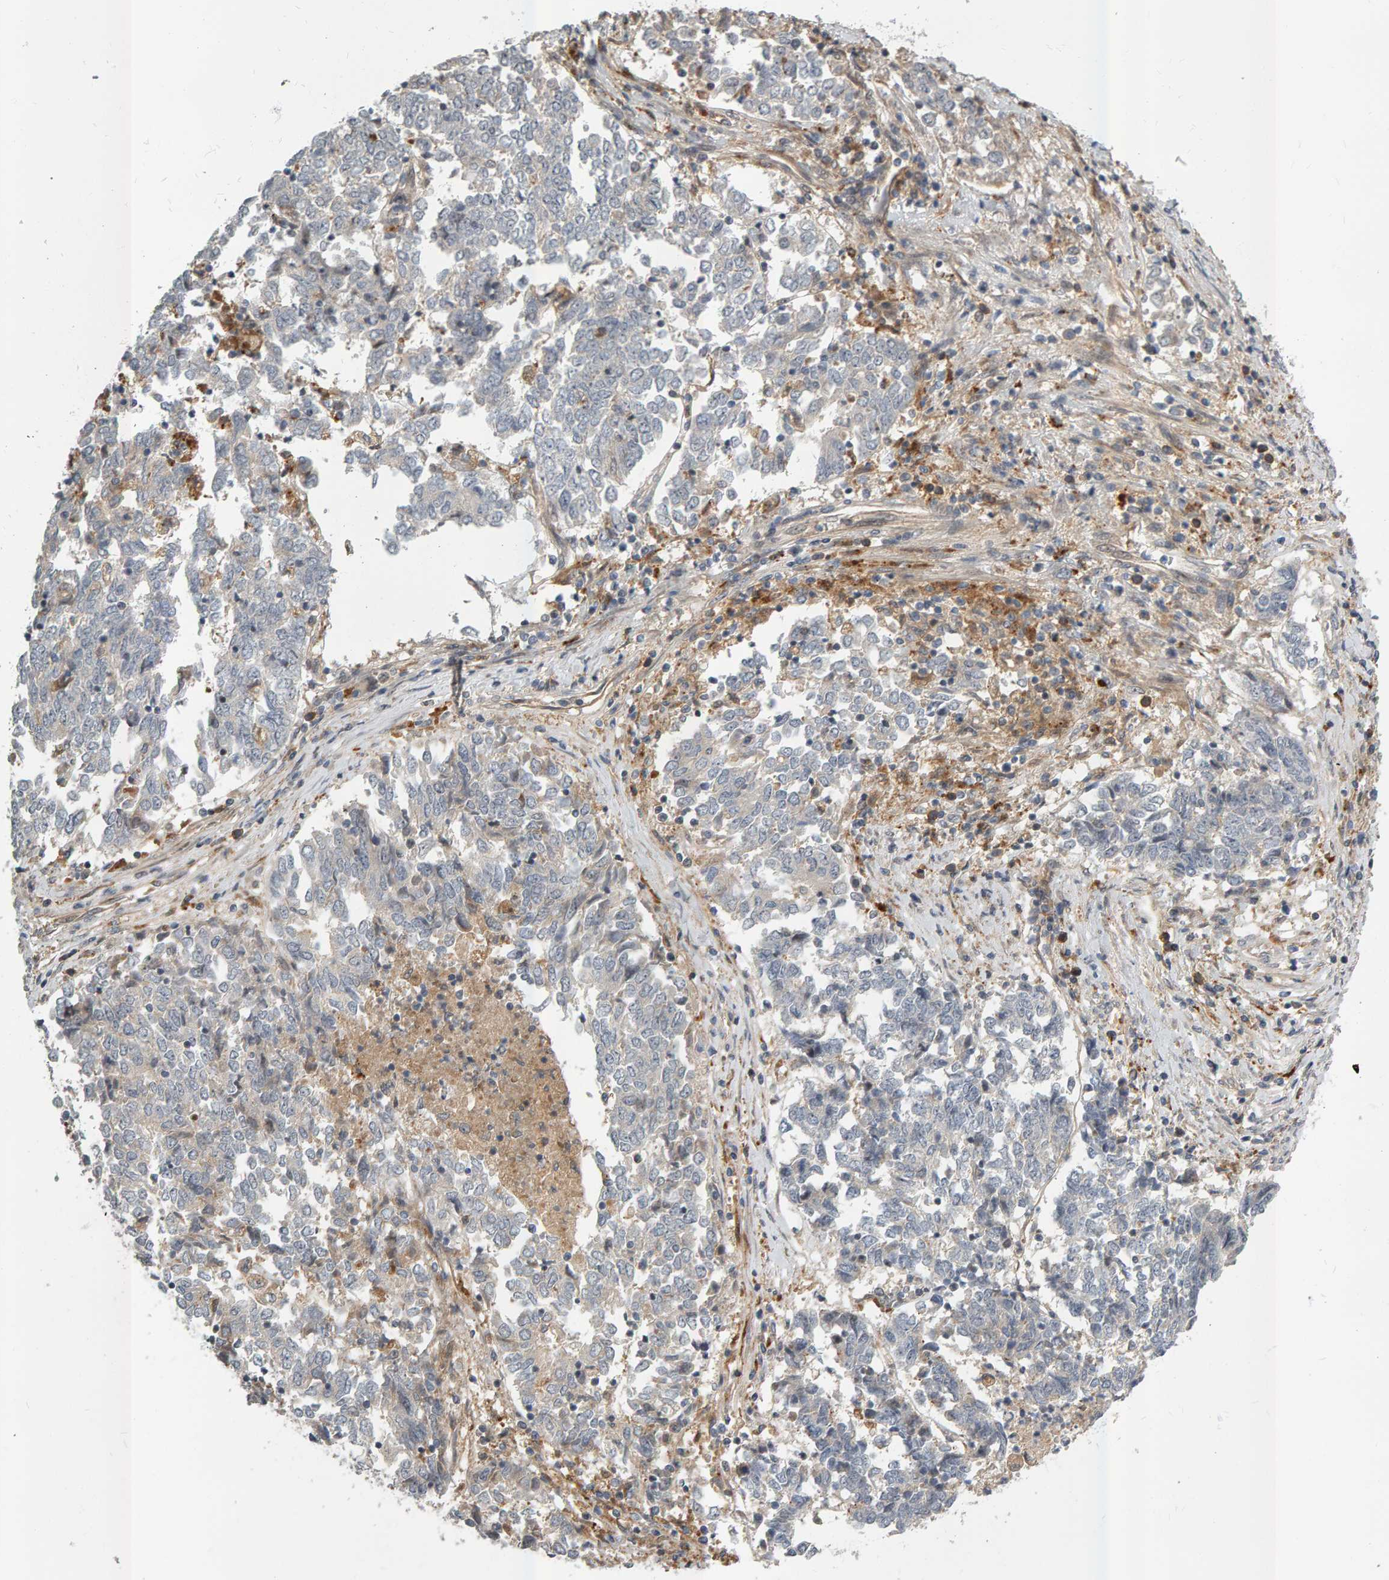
{"staining": {"intensity": "negative", "quantity": "none", "location": "none"}, "tissue": "endometrial cancer", "cell_type": "Tumor cells", "image_type": "cancer", "snomed": [{"axis": "morphology", "description": "Adenocarcinoma, NOS"}, {"axis": "topography", "description": "Endometrium"}], "caption": "IHC of human endometrial cancer (adenocarcinoma) demonstrates no staining in tumor cells. The staining was performed using DAB (3,3'-diaminobenzidine) to visualize the protein expression in brown, while the nuclei were stained in blue with hematoxylin (Magnification: 20x).", "gene": "ZNF160", "patient": {"sex": "female", "age": 80}}